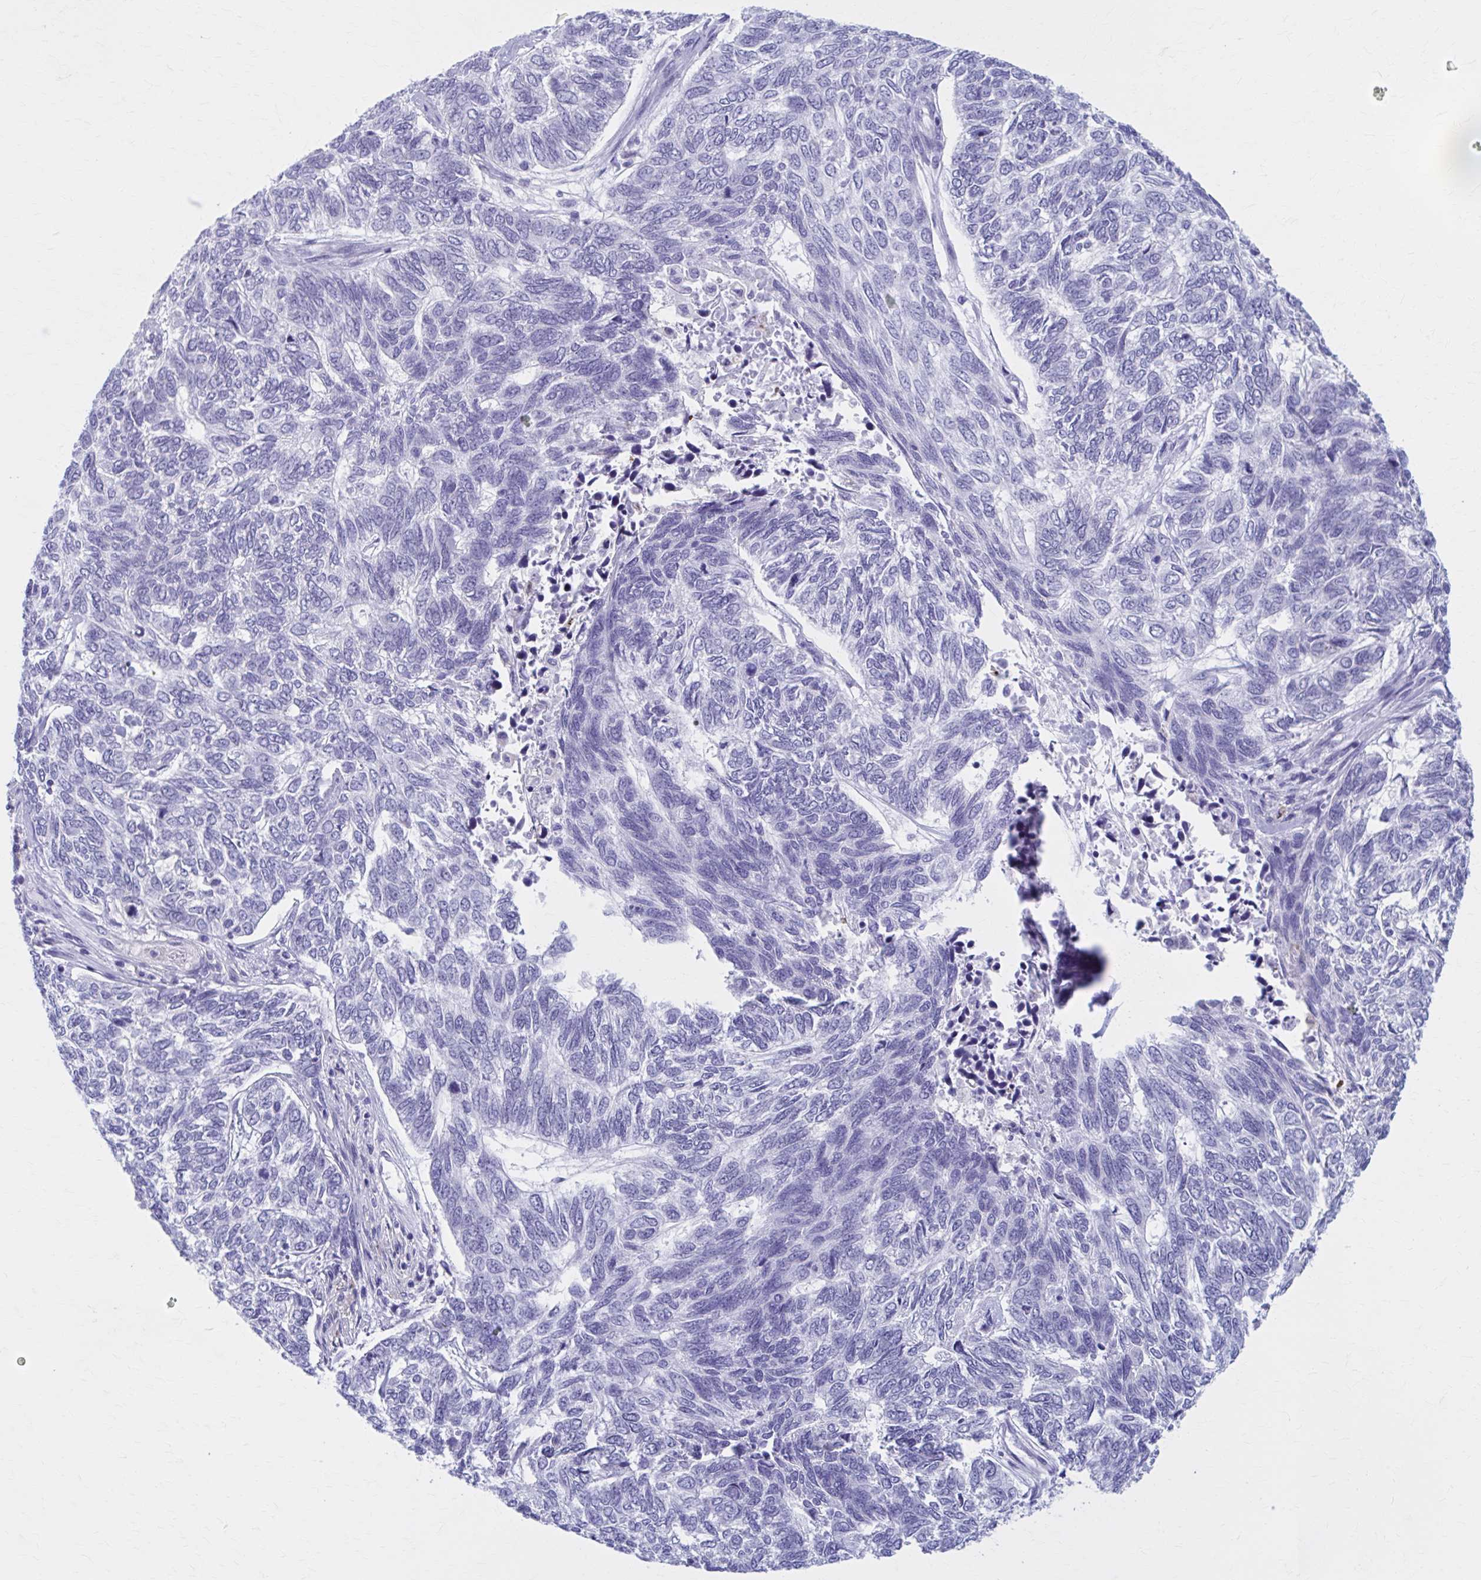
{"staining": {"intensity": "negative", "quantity": "none", "location": "none"}, "tissue": "skin cancer", "cell_type": "Tumor cells", "image_type": "cancer", "snomed": [{"axis": "morphology", "description": "Basal cell carcinoma"}, {"axis": "topography", "description": "Skin"}], "caption": "High magnification brightfield microscopy of basal cell carcinoma (skin) stained with DAB (3,3'-diaminobenzidine) (brown) and counterstained with hematoxylin (blue): tumor cells show no significant expression.", "gene": "KCNE2", "patient": {"sex": "female", "age": 65}}